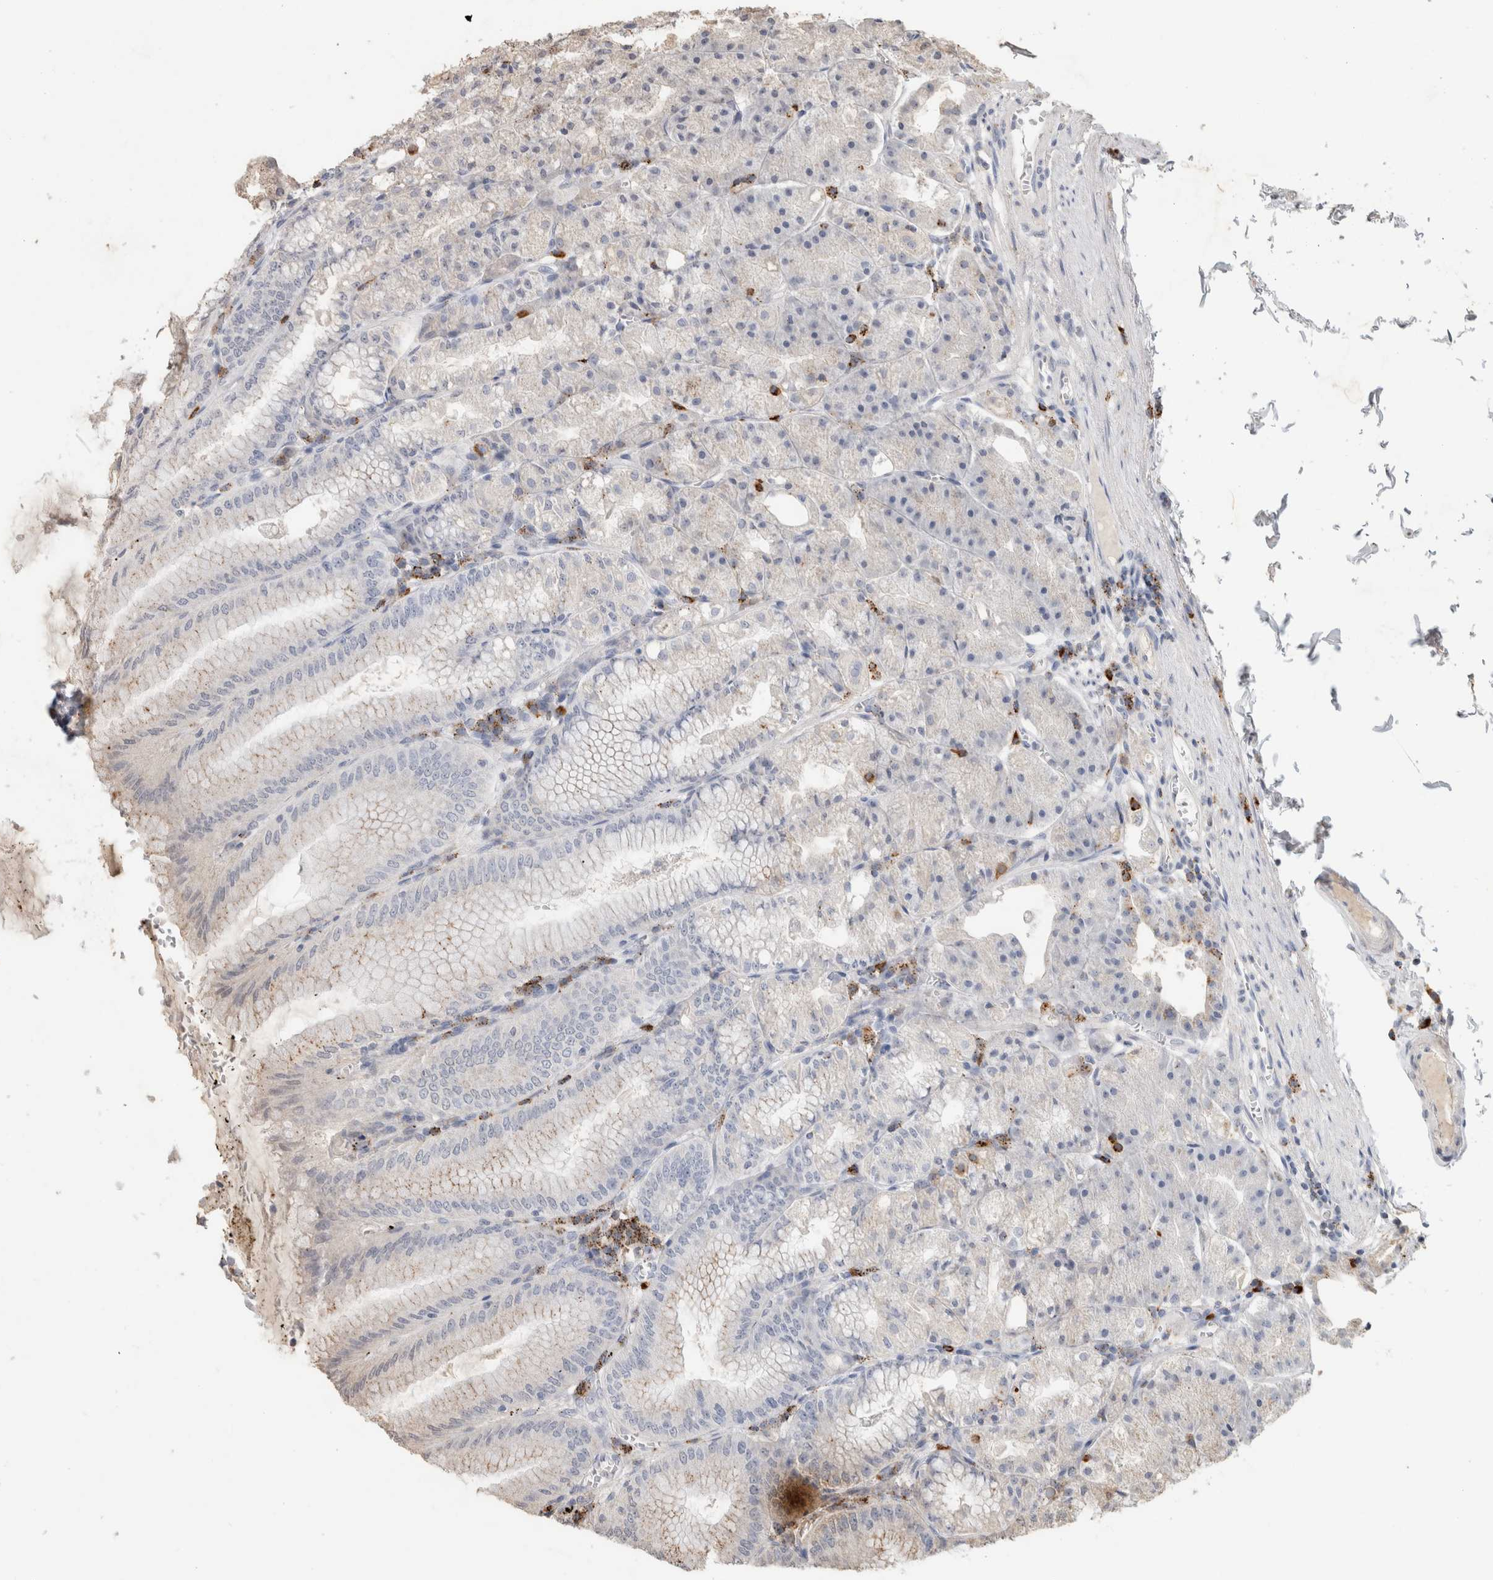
{"staining": {"intensity": "moderate", "quantity": "<25%", "location": "cytoplasmic/membranous"}, "tissue": "stomach", "cell_type": "Glandular cells", "image_type": "normal", "snomed": [{"axis": "morphology", "description": "Normal tissue, NOS"}, {"axis": "topography", "description": "Stomach, lower"}], "caption": "Human stomach stained with a brown dye shows moderate cytoplasmic/membranous positive staining in about <25% of glandular cells.", "gene": "ARSA", "patient": {"sex": "male", "age": 71}}